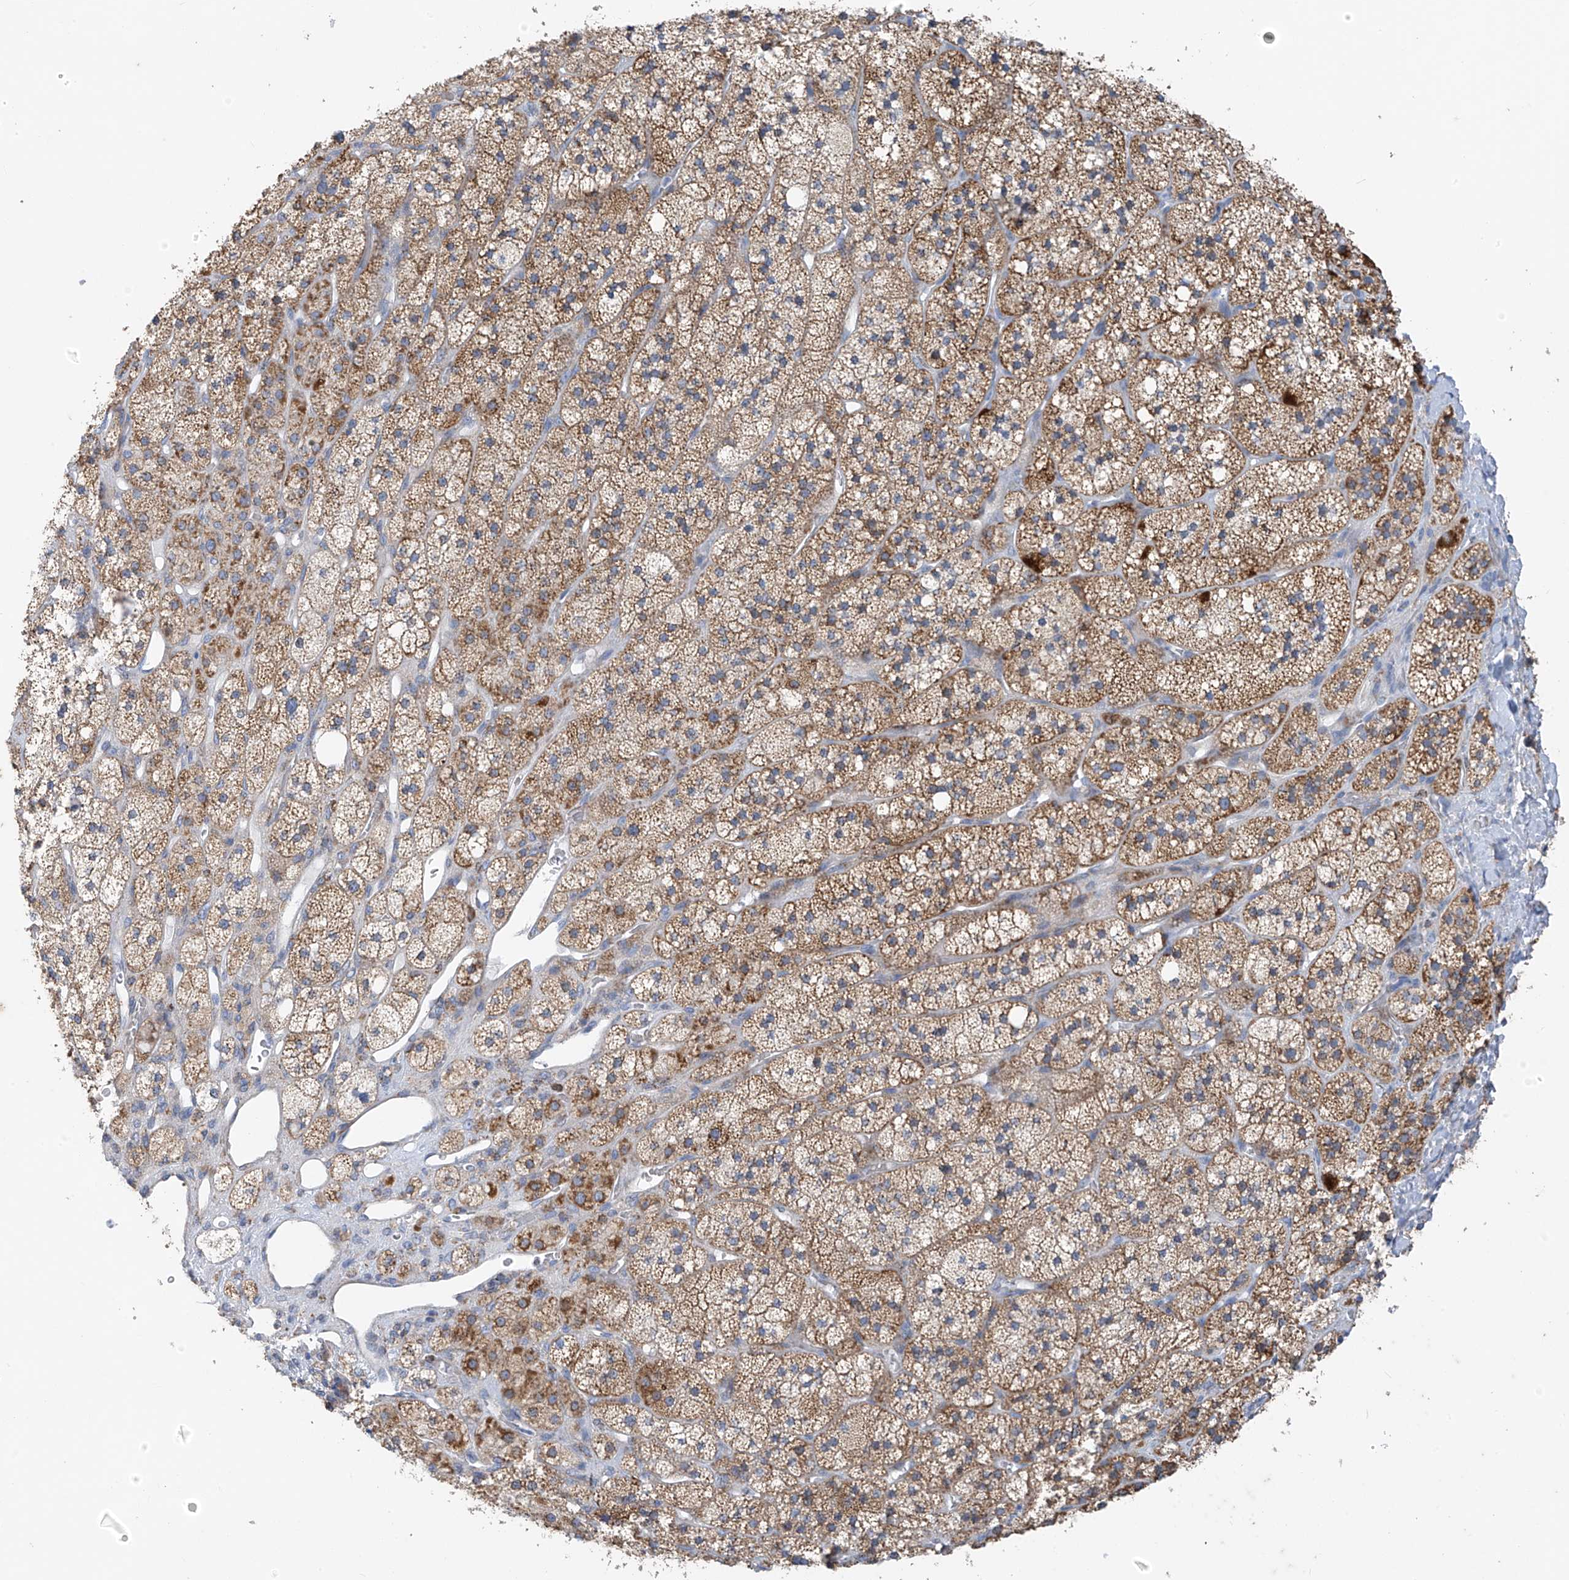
{"staining": {"intensity": "moderate", "quantity": ">75%", "location": "cytoplasmic/membranous"}, "tissue": "adrenal gland", "cell_type": "Glandular cells", "image_type": "normal", "snomed": [{"axis": "morphology", "description": "Normal tissue, NOS"}, {"axis": "topography", "description": "Adrenal gland"}], "caption": "Protein expression by immunohistochemistry reveals moderate cytoplasmic/membranous staining in about >75% of glandular cells in benign adrenal gland.", "gene": "EOMES", "patient": {"sex": "male", "age": 61}}